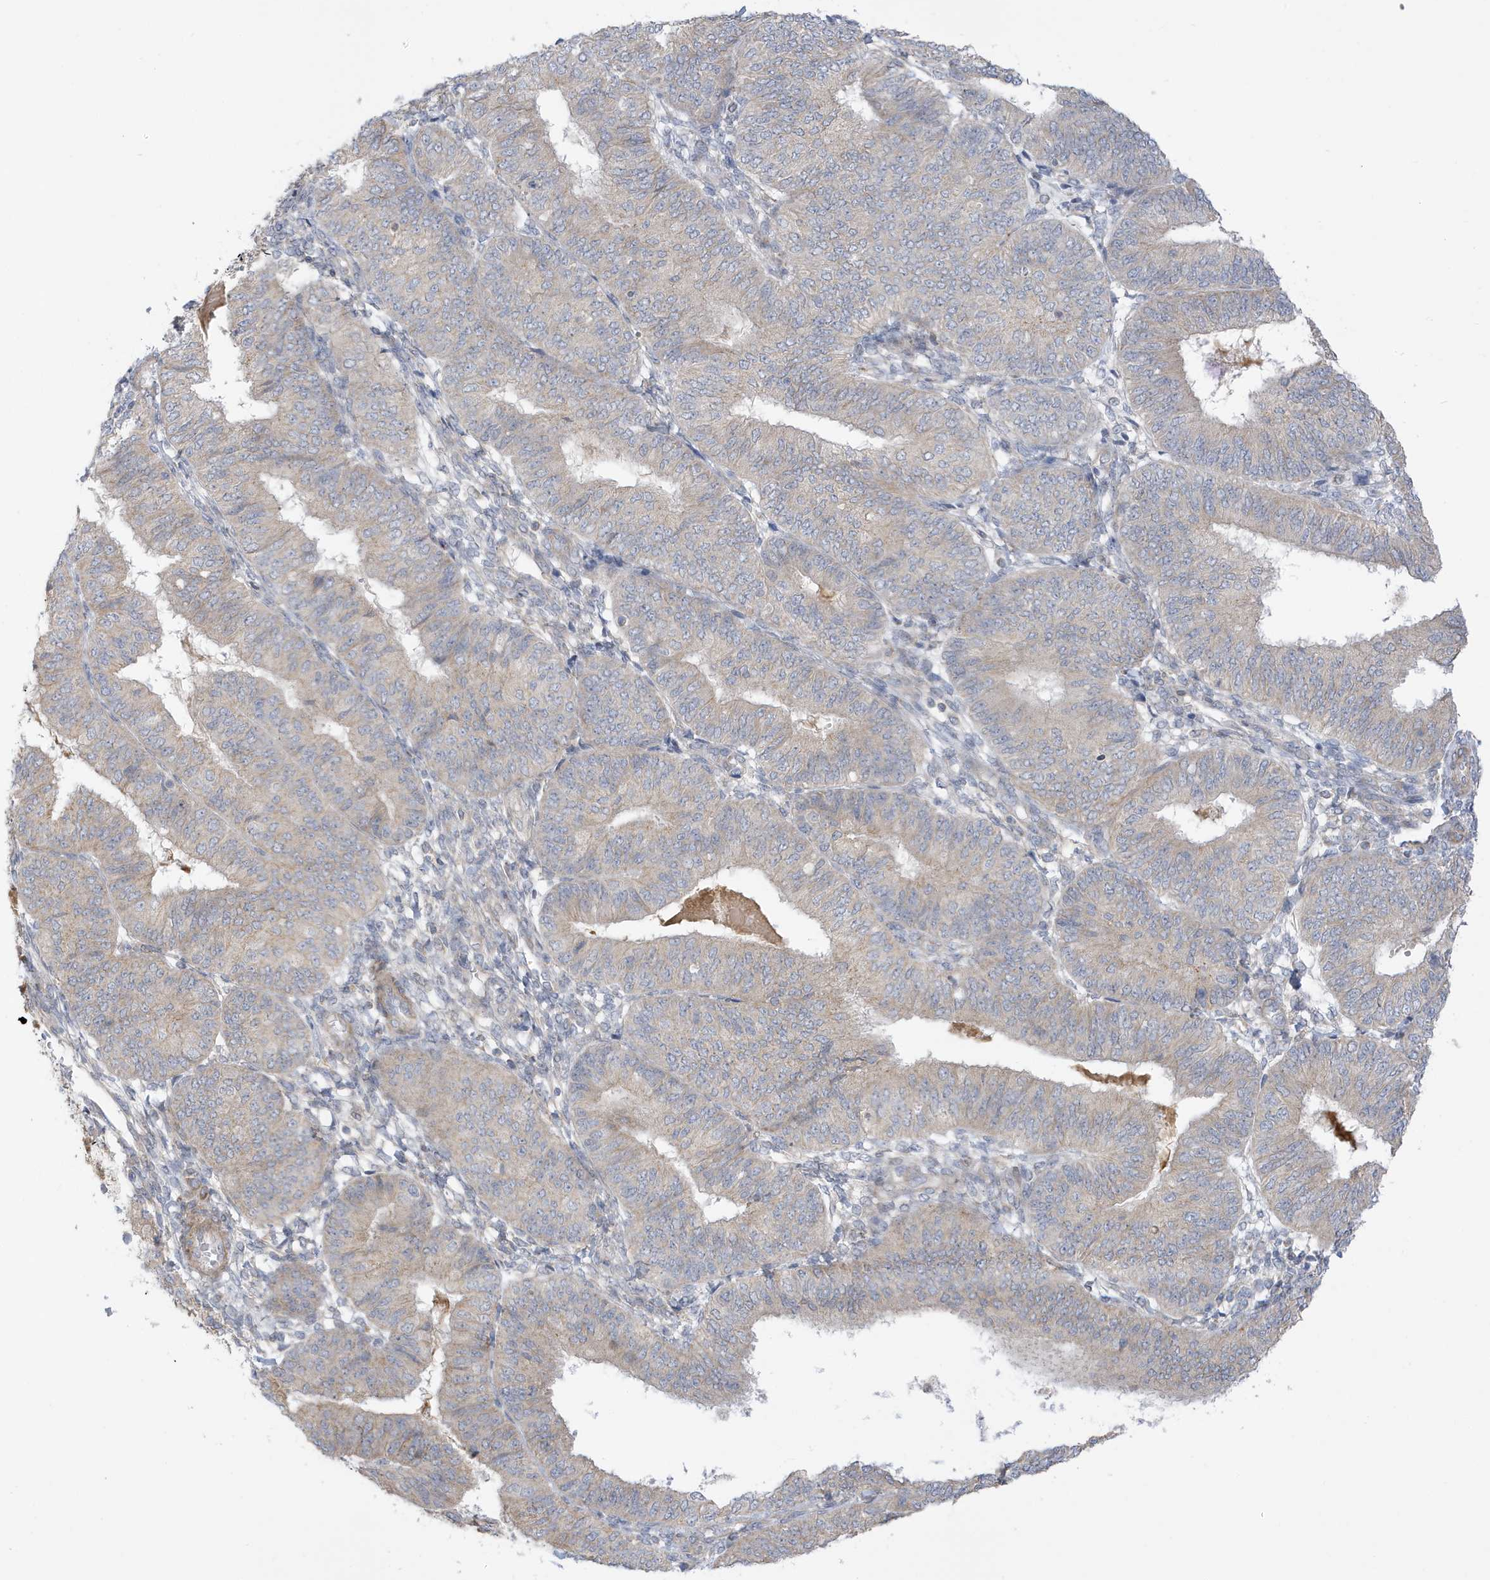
{"staining": {"intensity": "weak", "quantity": "25%-75%", "location": "cytoplasmic/membranous"}, "tissue": "endometrial cancer", "cell_type": "Tumor cells", "image_type": "cancer", "snomed": [{"axis": "morphology", "description": "Adenocarcinoma, NOS"}, {"axis": "topography", "description": "Endometrium"}], "caption": "Tumor cells reveal low levels of weak cytoplasmic/membranous positivity in approximately 25%-75% of cells in endometrial cancer. (DAB (3,3'-diaminobenzidine) IHC, brown staining for protein, blue staining for nuclei).", "gene": "ATP13A5", "patient": {"sex": "female", "age": 58}}